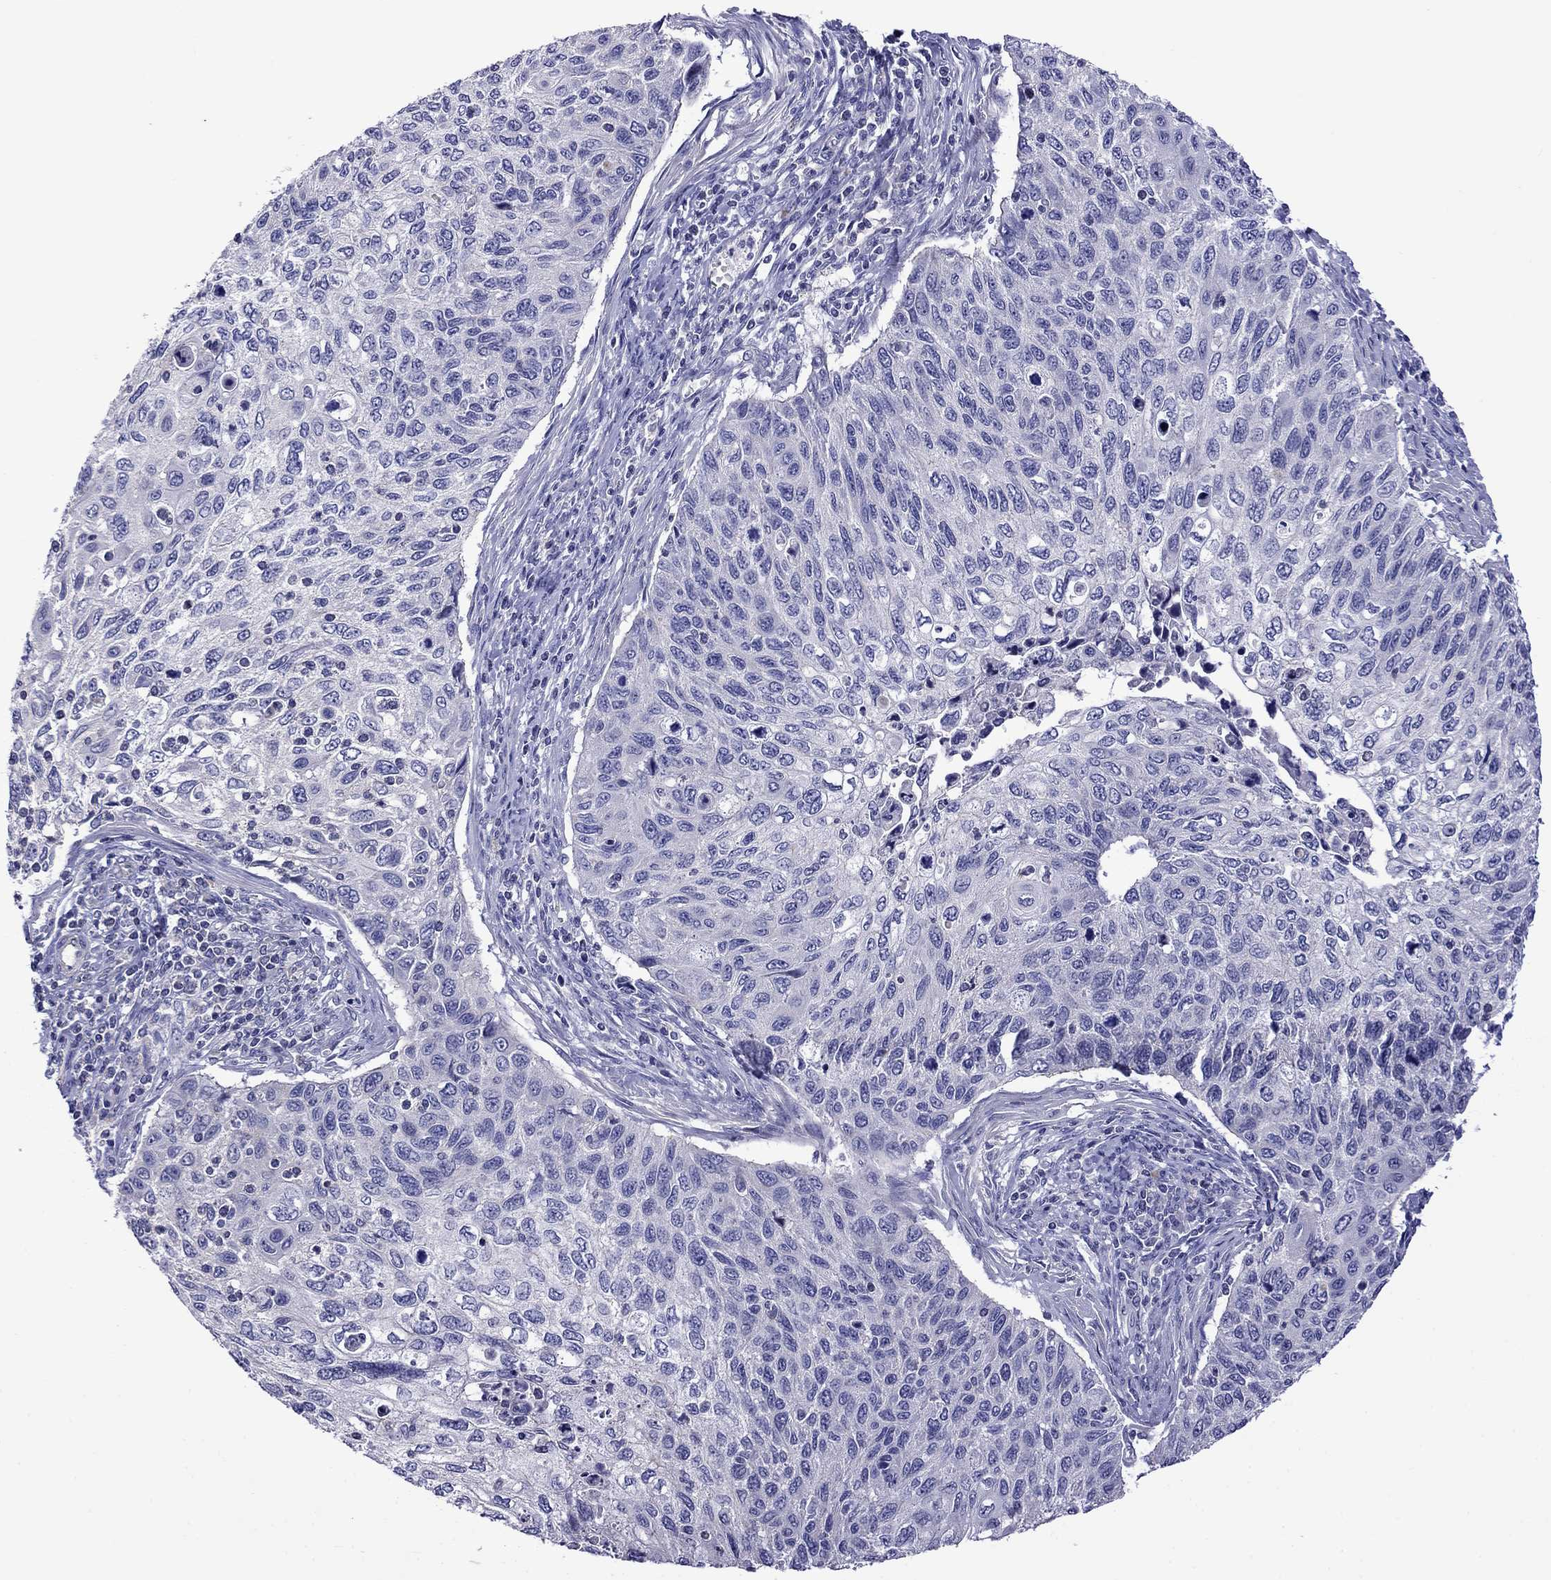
{"staining": {"intensity": "negative", "quantity": "none", "location": "none"}, "tissue": "cervical cancer", "cell_type": "Tumor cells", "image_type": "cancer", "snomed": [{"axis": "morphology", "description": "Squamous cell carcinoma, NOS"}, {"axis": "topography", "description": "Cervix"}], "caption": "Image shows no protein positivity in tumor cells of cervical cancer tissue.", "gene": "STAR", "patient": {"sex": "female", "age": 70}}